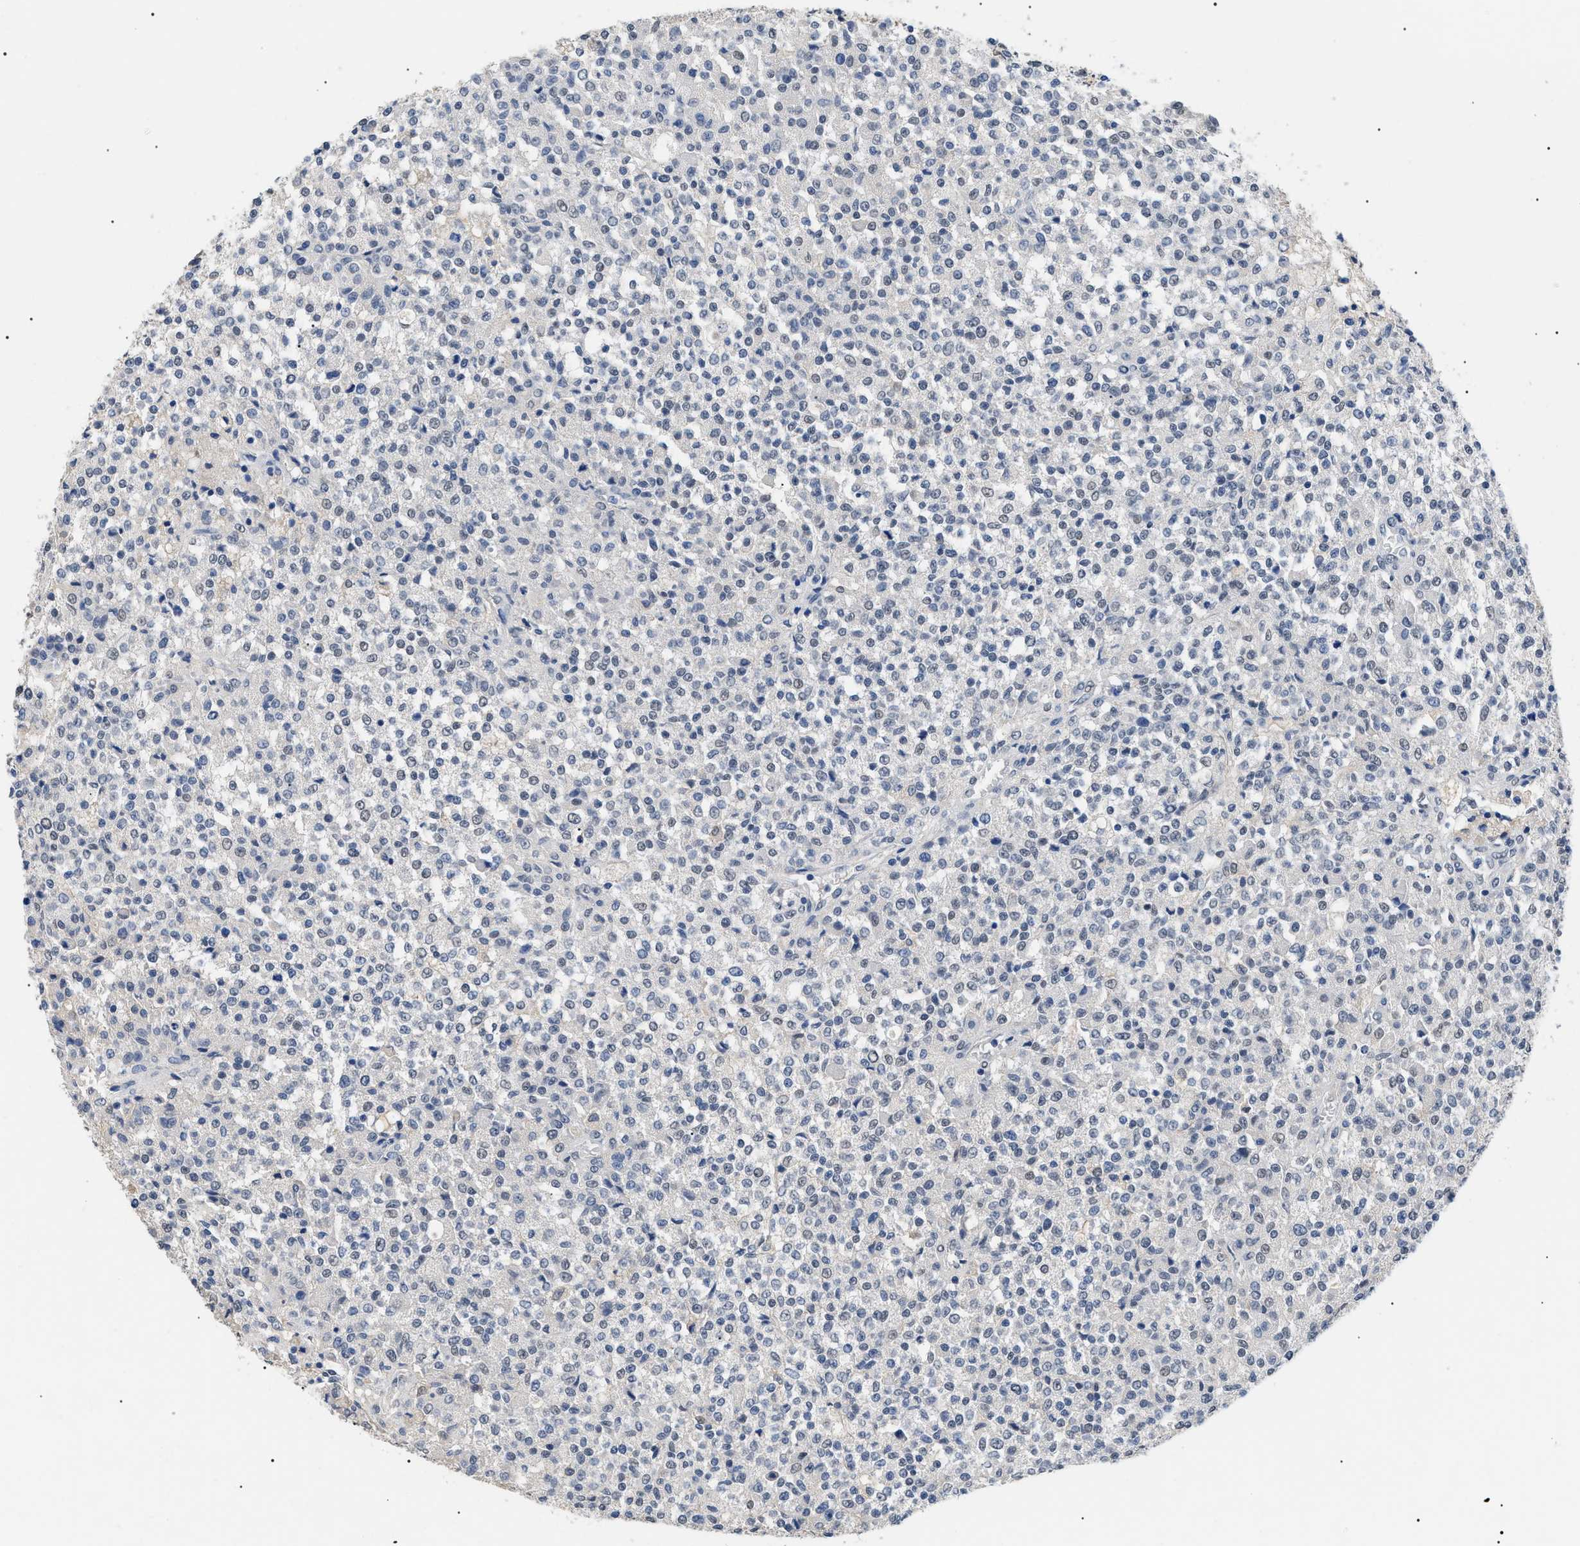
{"staining": {"intensity": "negative", "quantity": "none", "location": "none"}, "tissue": "testis cancer", "cell_type": "Tumor cells", "image_type": "cancer", "snomed": [{"axis": "morphology", "description": "Seminoma, NOS"}, {"axis": "topography", "description": "Testis"}], "caption": "Tumor cells show no significant staining in testis cancer.", "gene": "PRRT2", "patient": {"sex": "male", "age": 59}}